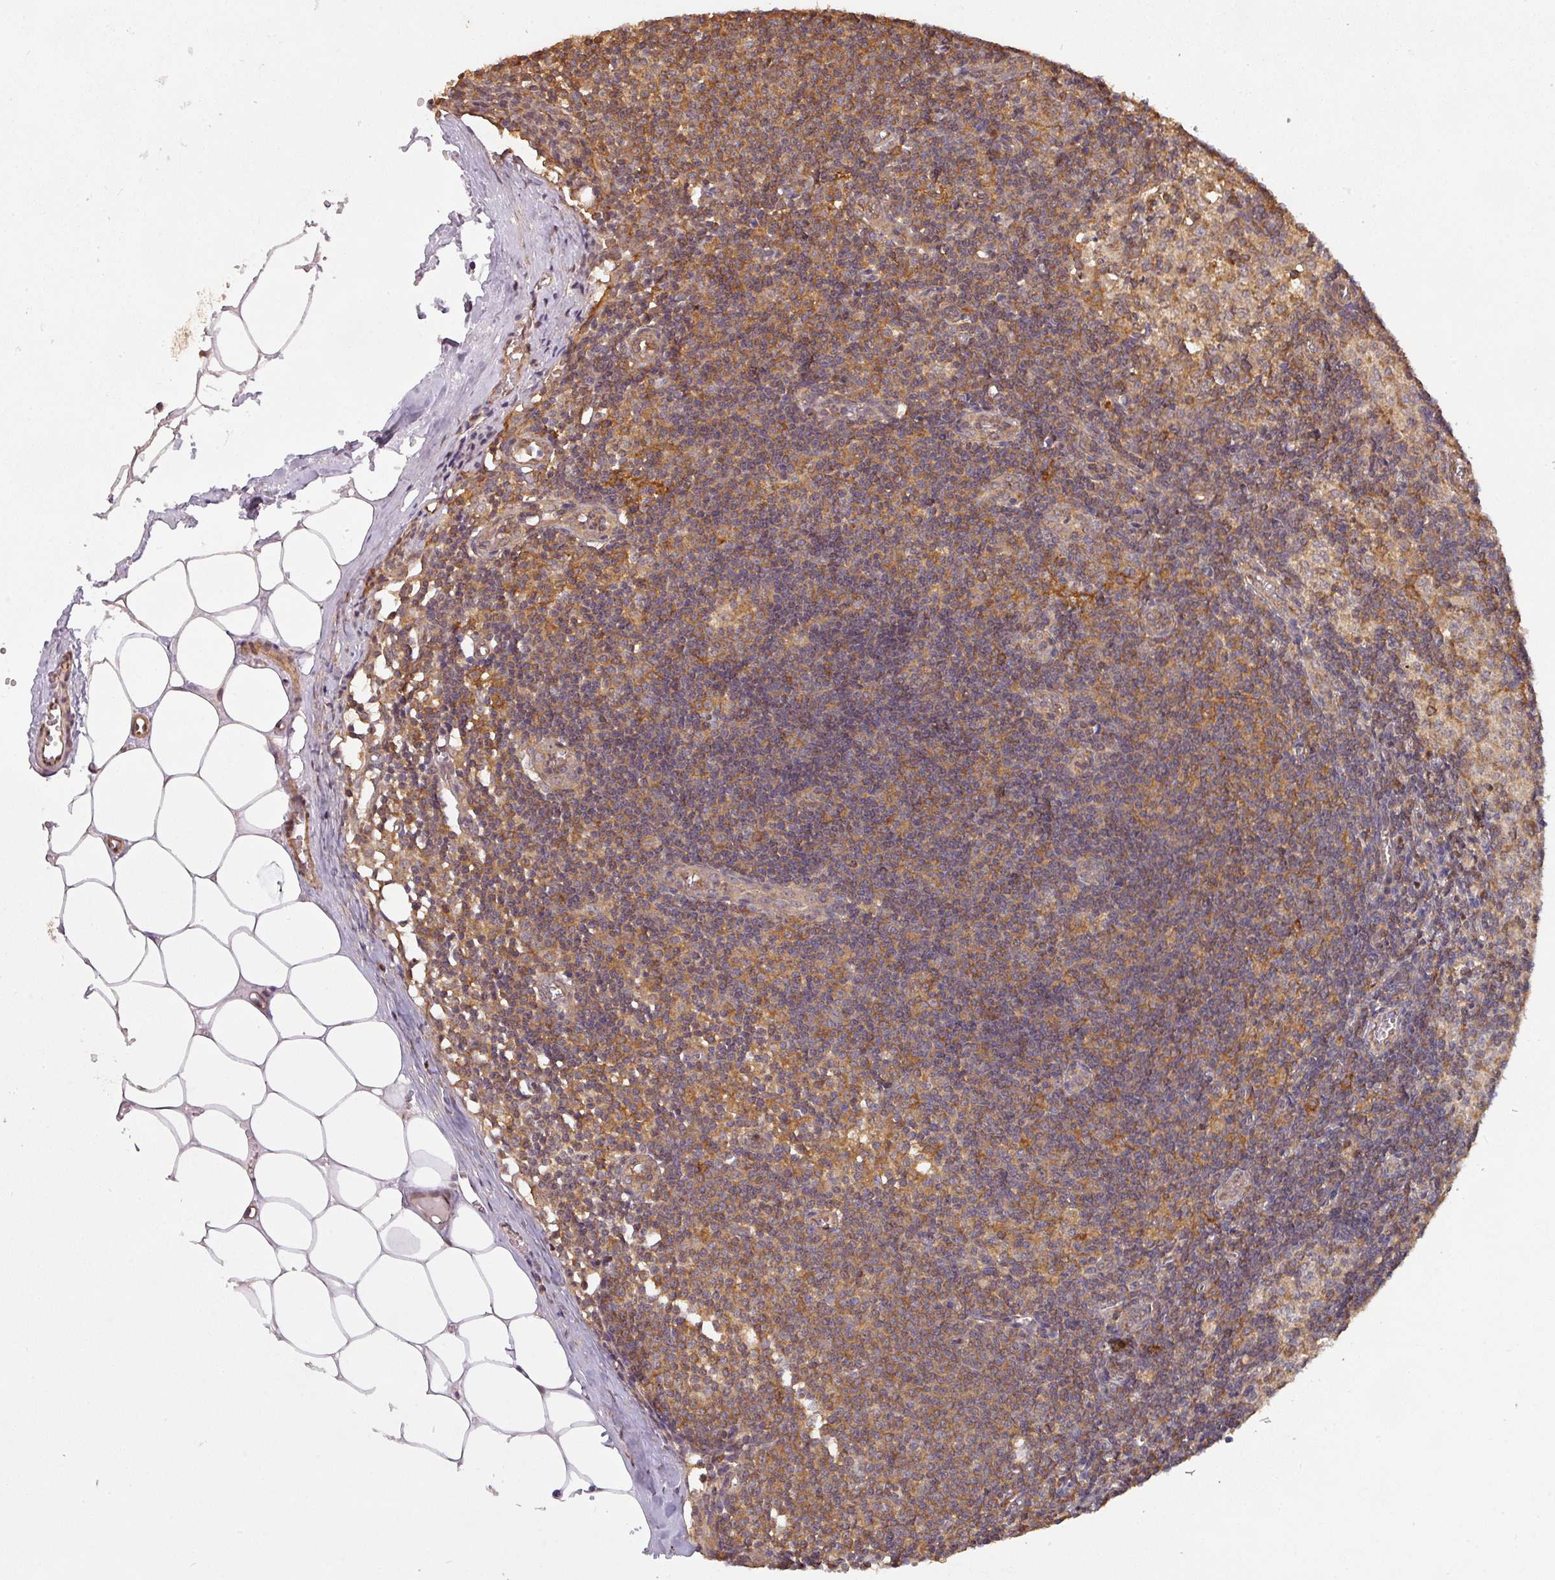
{"staining": {"intensity": "moderate", "quantity": "25%-75%", "location": "nuclear"}, "tissue": "lymph node", "cell_type": "Germinal center cells", "image_type": "normal", "snomed": [{"axis": "morphology", "description": "Normal tissue, NOS"}, {"axis": "topography", "description": "Lymph node"}], "caption": "Protein staining of unremarkable lymph node exhibits moderate nuclear expression in approximately 25%-75% of germinal center cells. (Brightfield microscopy of DAB IHC at high magnification).", "gene": "ZNF322", "patient": {"sex": "female", "age": 42}}